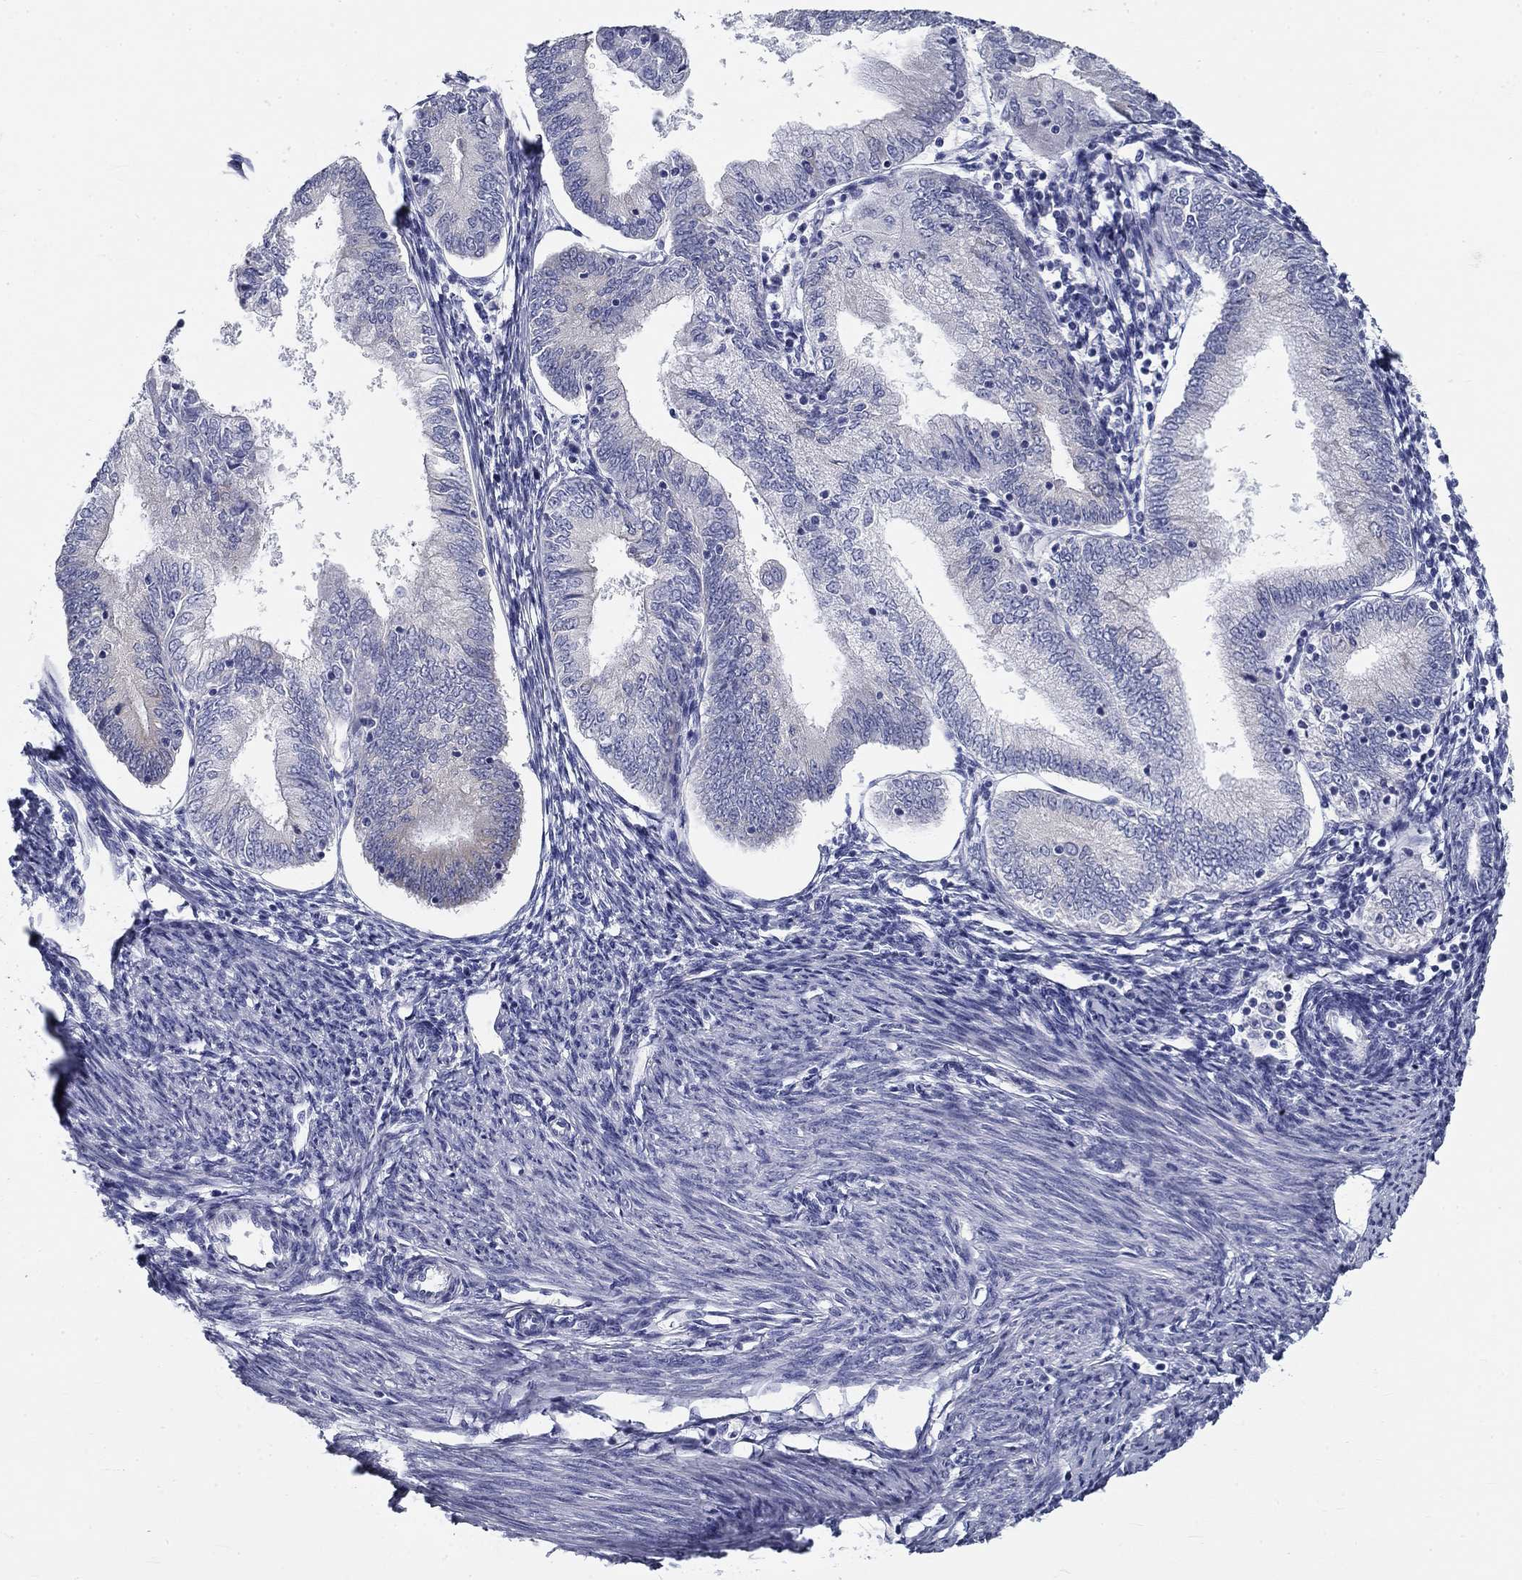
{"staining": {"intensity": "negative", "quantity": "none", "location": "none"}, "tissue": "endometrial cancer", "cell_type": "Tumor cells", "image_type": "cancer", "snomed": [{"axis": "morphology", "description": "Adenocarcinoma, NOS"}, {"axis": "topography", "description": "Endometrium"}], "caption": "Immunohistochemical staining of endometrial cancer (adenocarcinoma) shows no significant staining in tumor cells.", "gene": "GALNTL5", "patient": {"sex": "female", "age": 55}}